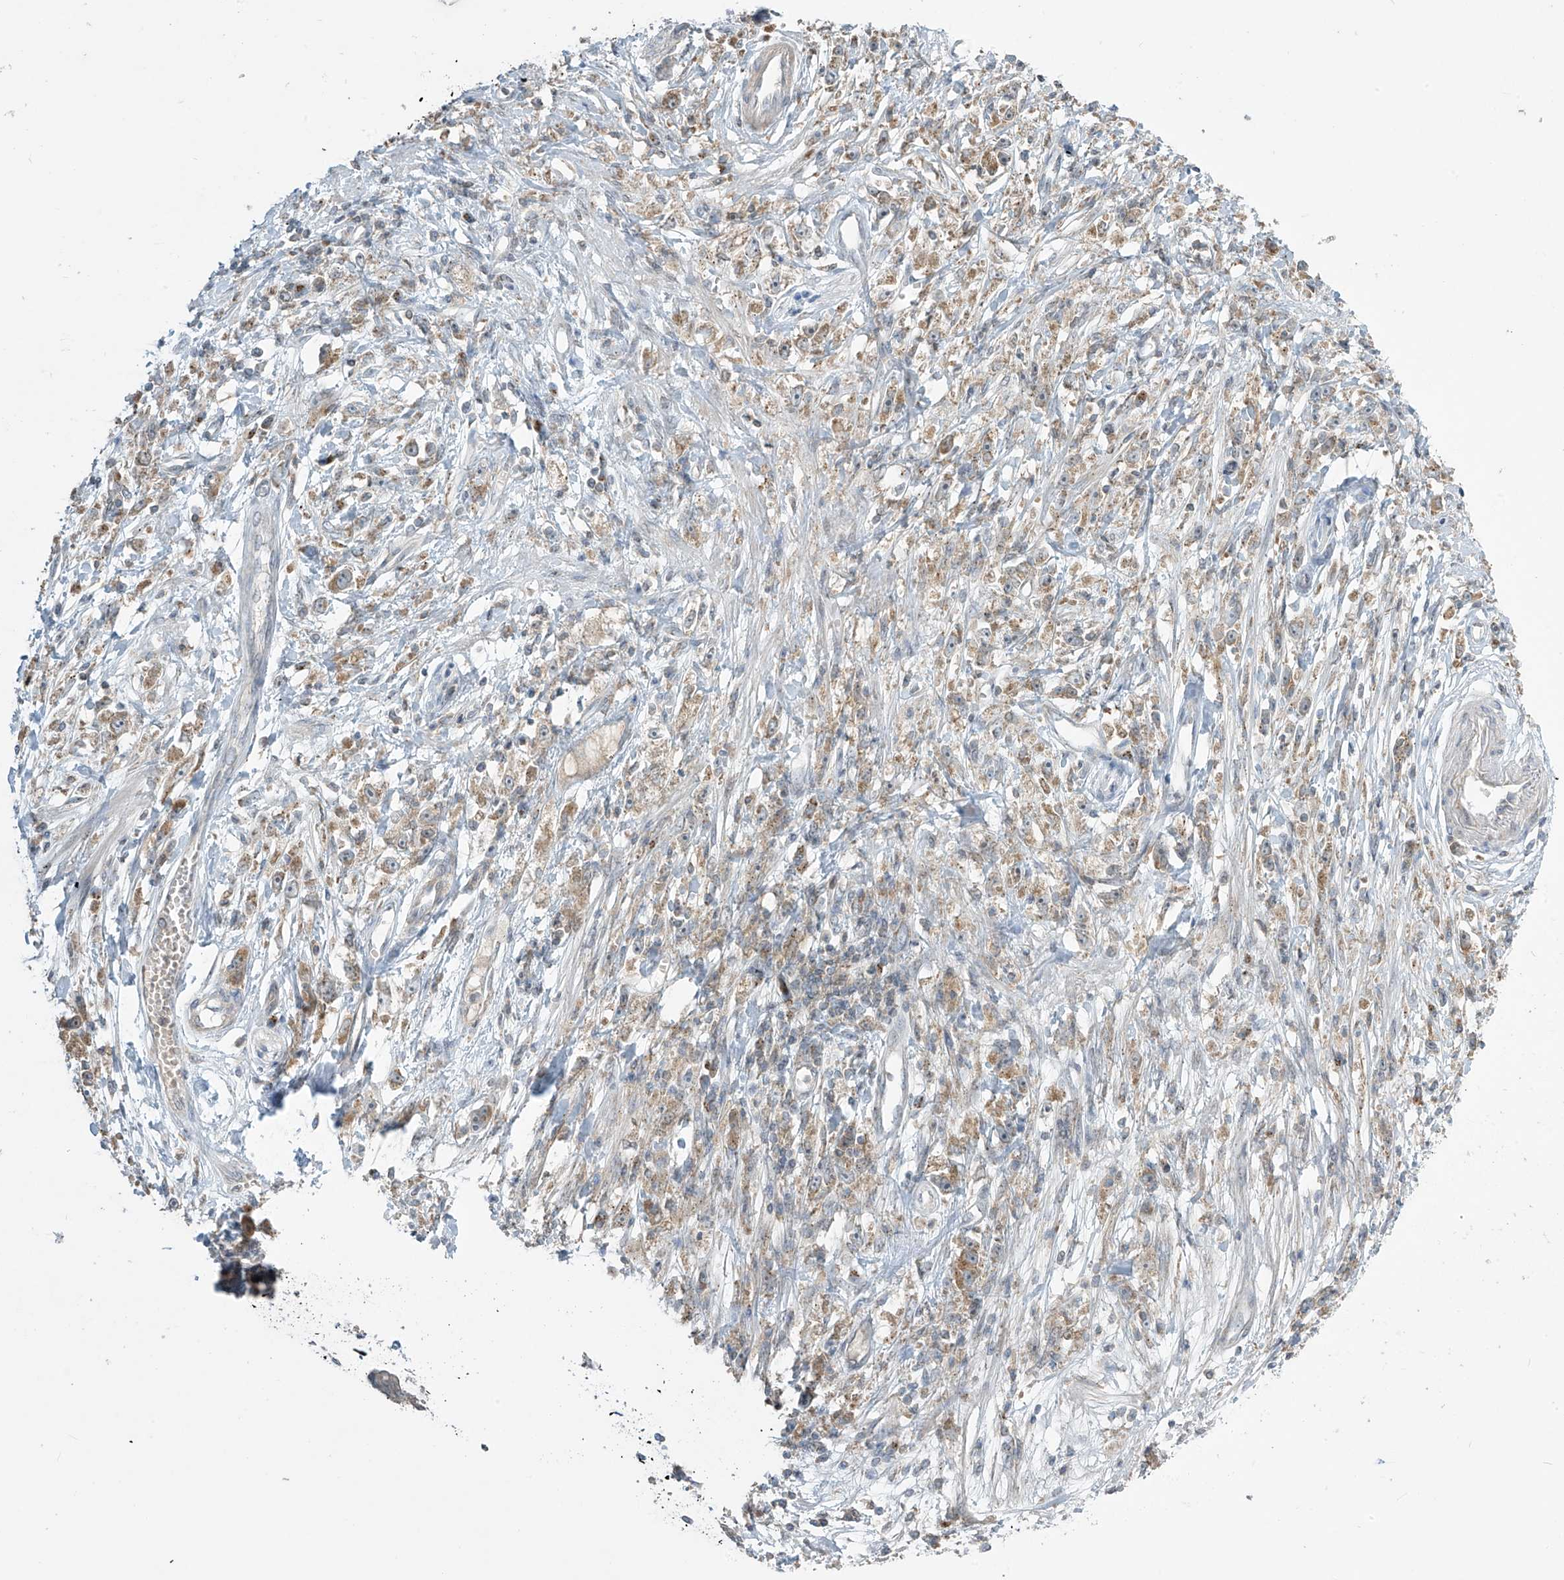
{"staining": {"intensity": "weak", "quantity": ">75%", "location": "cytoplasmic/membranous"}, "tissue": "stomach cancer", "cell_type": "Tumor cells", "image_type": "cancer", "snomed": [{"axis": "morphology", "description": "Adenocarcinoma, NOS"}, {"axis": "topography", "description": "Stomach"}], "caption": "Weak cytoplasmic/membranous expression is appreciated in approximately >75% of tumor cells in stomach adenocarcinoma.", "gene": "PARVG", "patient": {"sex": "female", "age": 59}}